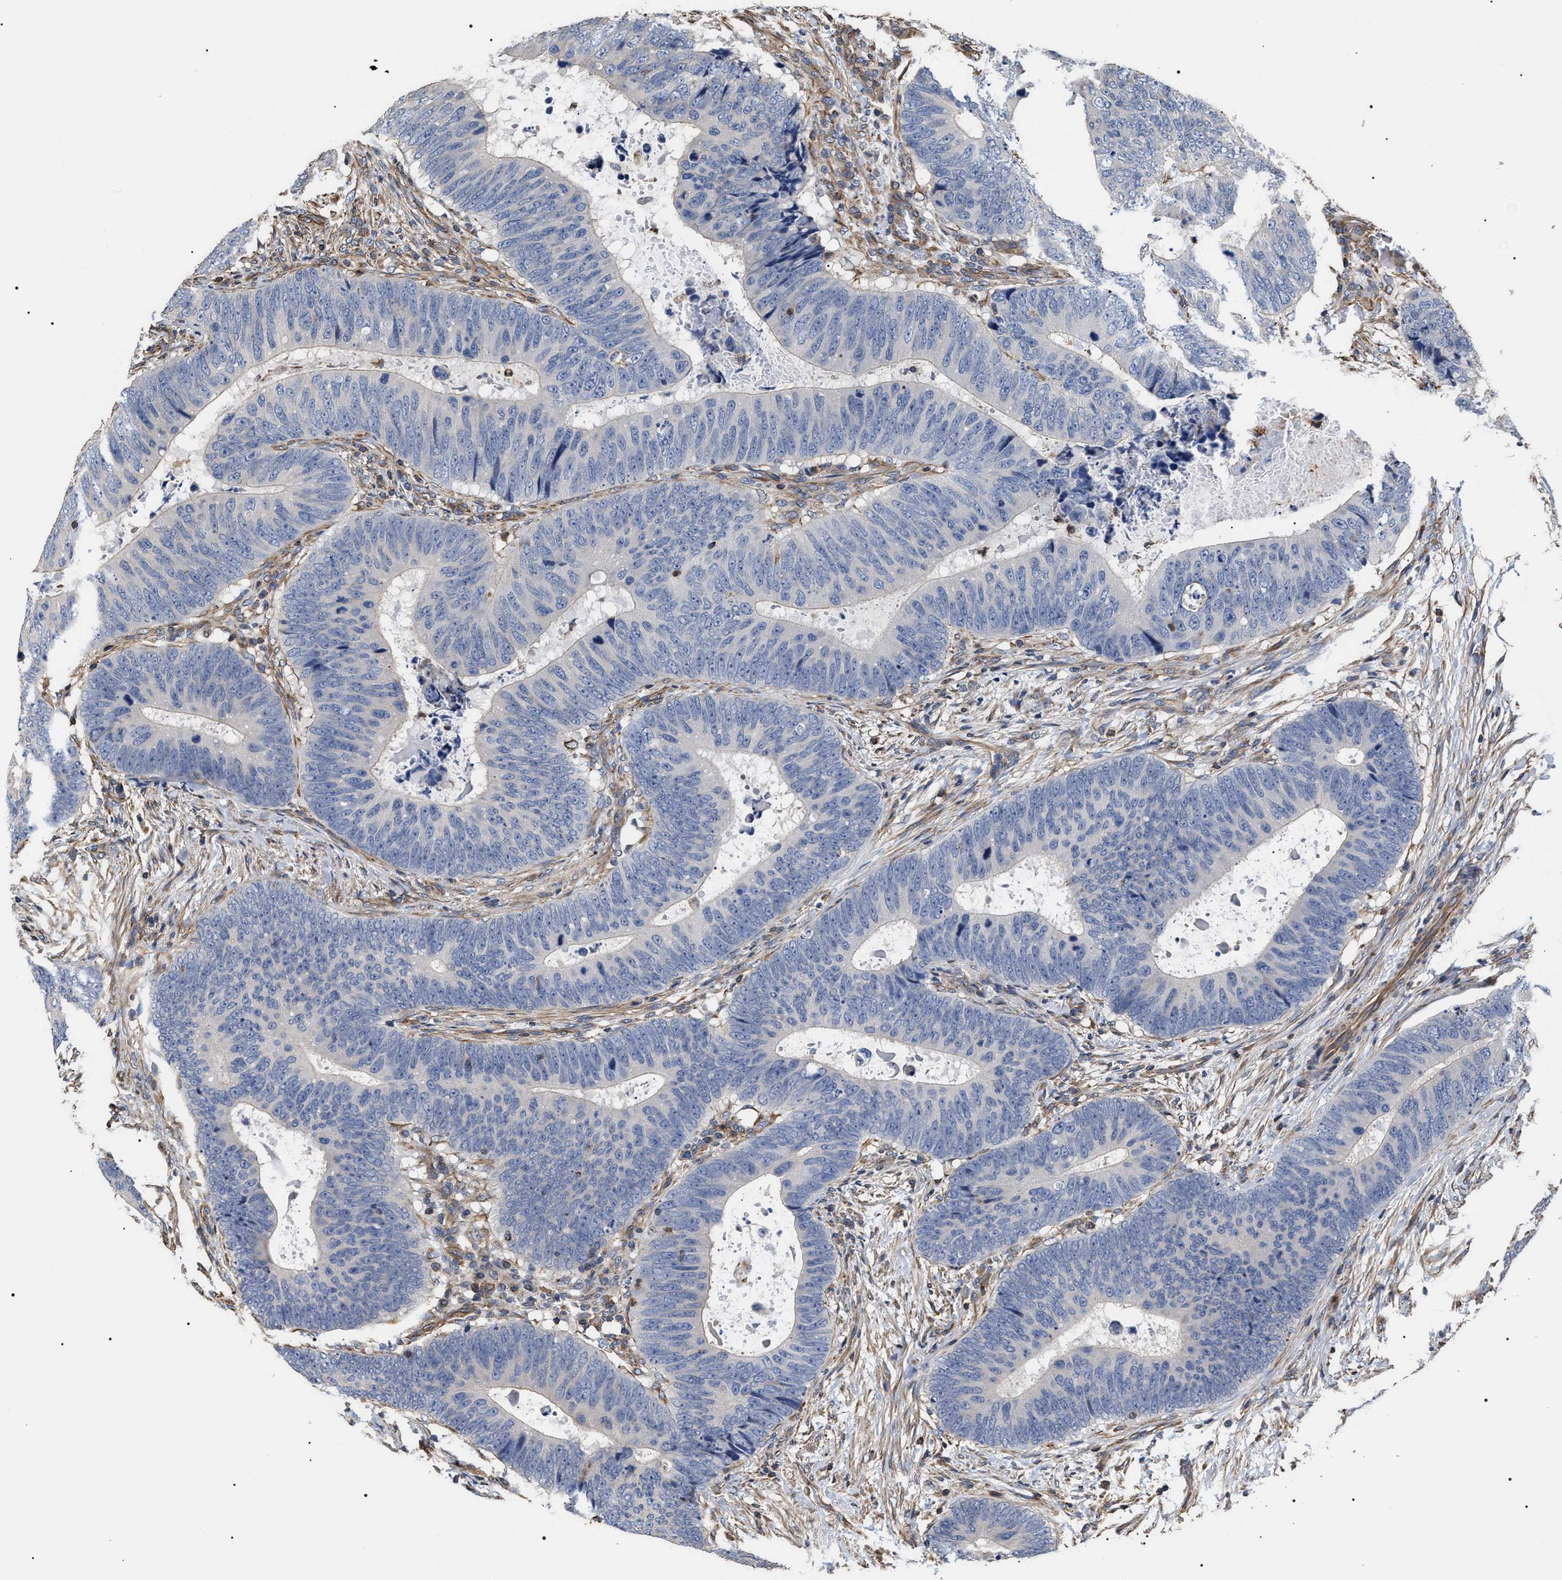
{"staining": {"intensity": "negative", "quantity": "none", "location": "none"}, "tissue": "colorectal cancer", "cell_type": "Tumor cells", "image_type": "cancer", "snomed": [{"axis": "morphology", "description": "Adenocarcinoma, NOS"}, {"axis": "topography", "description": "Colon"}], "caption": "Tumor cells are negative for brown protein staining in adenocarcinoma (colorectal). The staining was performed using DAB (3,3'-diaminobenzidine) to visualize the protein expression in brown, while the nuclei were stained in blue with hematoxylin (Magnification: 20x).", "gene": "TSPAN33", "patient": {"sex": "male", "age": 56}}